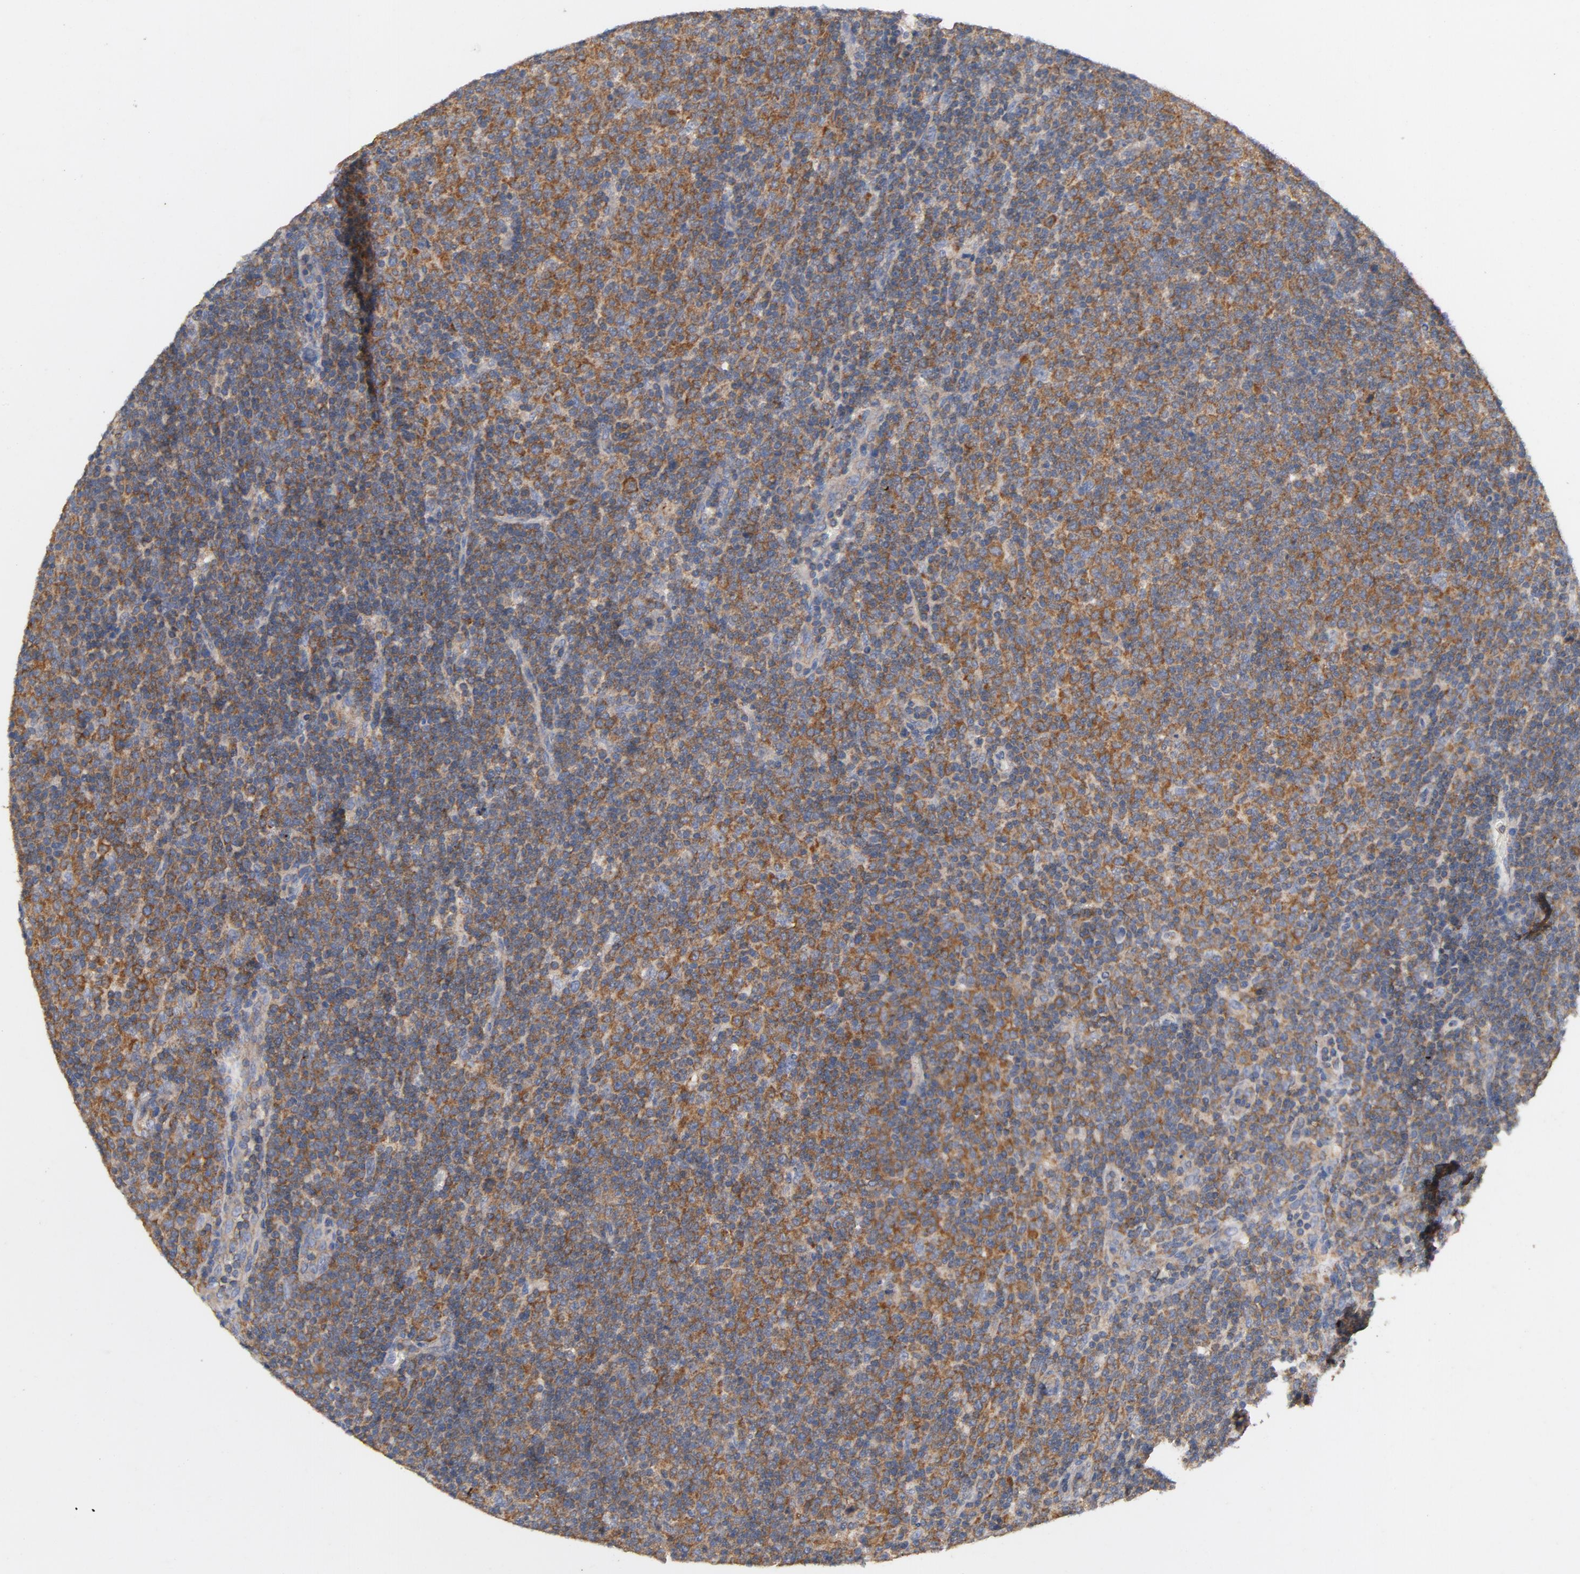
{"staining": {"intensity": "moderate", "quantity": ">75%", "location": "cytoplasmic/membranous"}, "tissue": "lymphoma", "cell_type": "Tumor cells", "image_type": "cancer", "snomed": [{"axis": "morphology", "description": "Malignant lymphoma, non-Hodgkin's type, Low grade"}, {"axis": "topography", "description": "Lymph node"}], "caption": "Lymphoma was stained to show a protein in brown. There is medium levels of moderate cytoplasmic/membranous staining in about >75% of tumor cells.", "gene": "DDX6", "patient": {"sex": "male", "age": 70}}